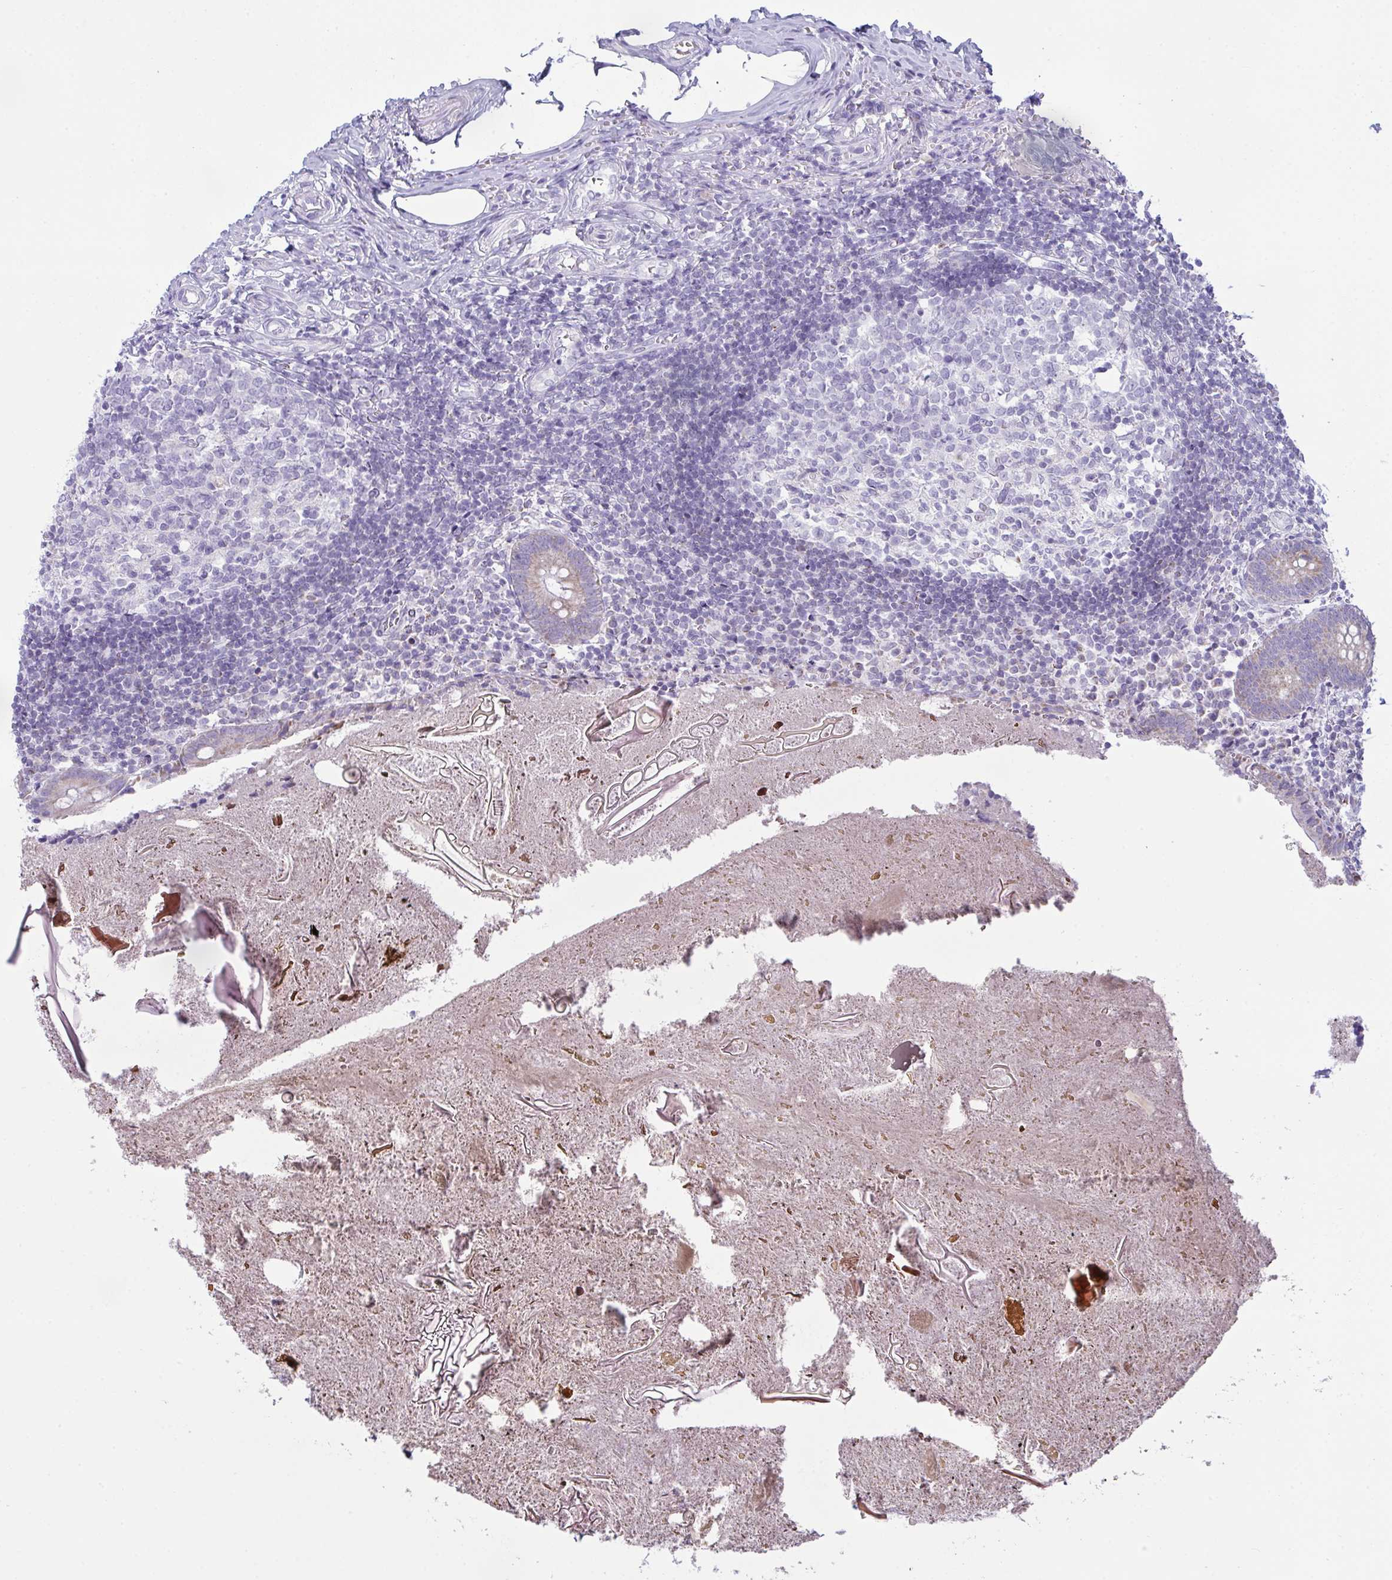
{"staining": {"intensity": "moderate", "quantity": "25%-75%", "location": "cytoplasmic/membranous"}, "tissue": "appendix", "cell_type": "Glandular cells", "image_type": "normal", "snomed": [{"axis": "morphology", "description": "Normal tissue, NOS"}, {"axis": "topography", "description": "Appendix"}], "caption": "Immunohistochemical staining of benign appendix displays 25%-75% levels of moderate cytoplasmic/membranous protein staining in about 25%-75% of glandular cells.", "gene": "BBS1", "patient": {"sex": "female", "age": 17}}